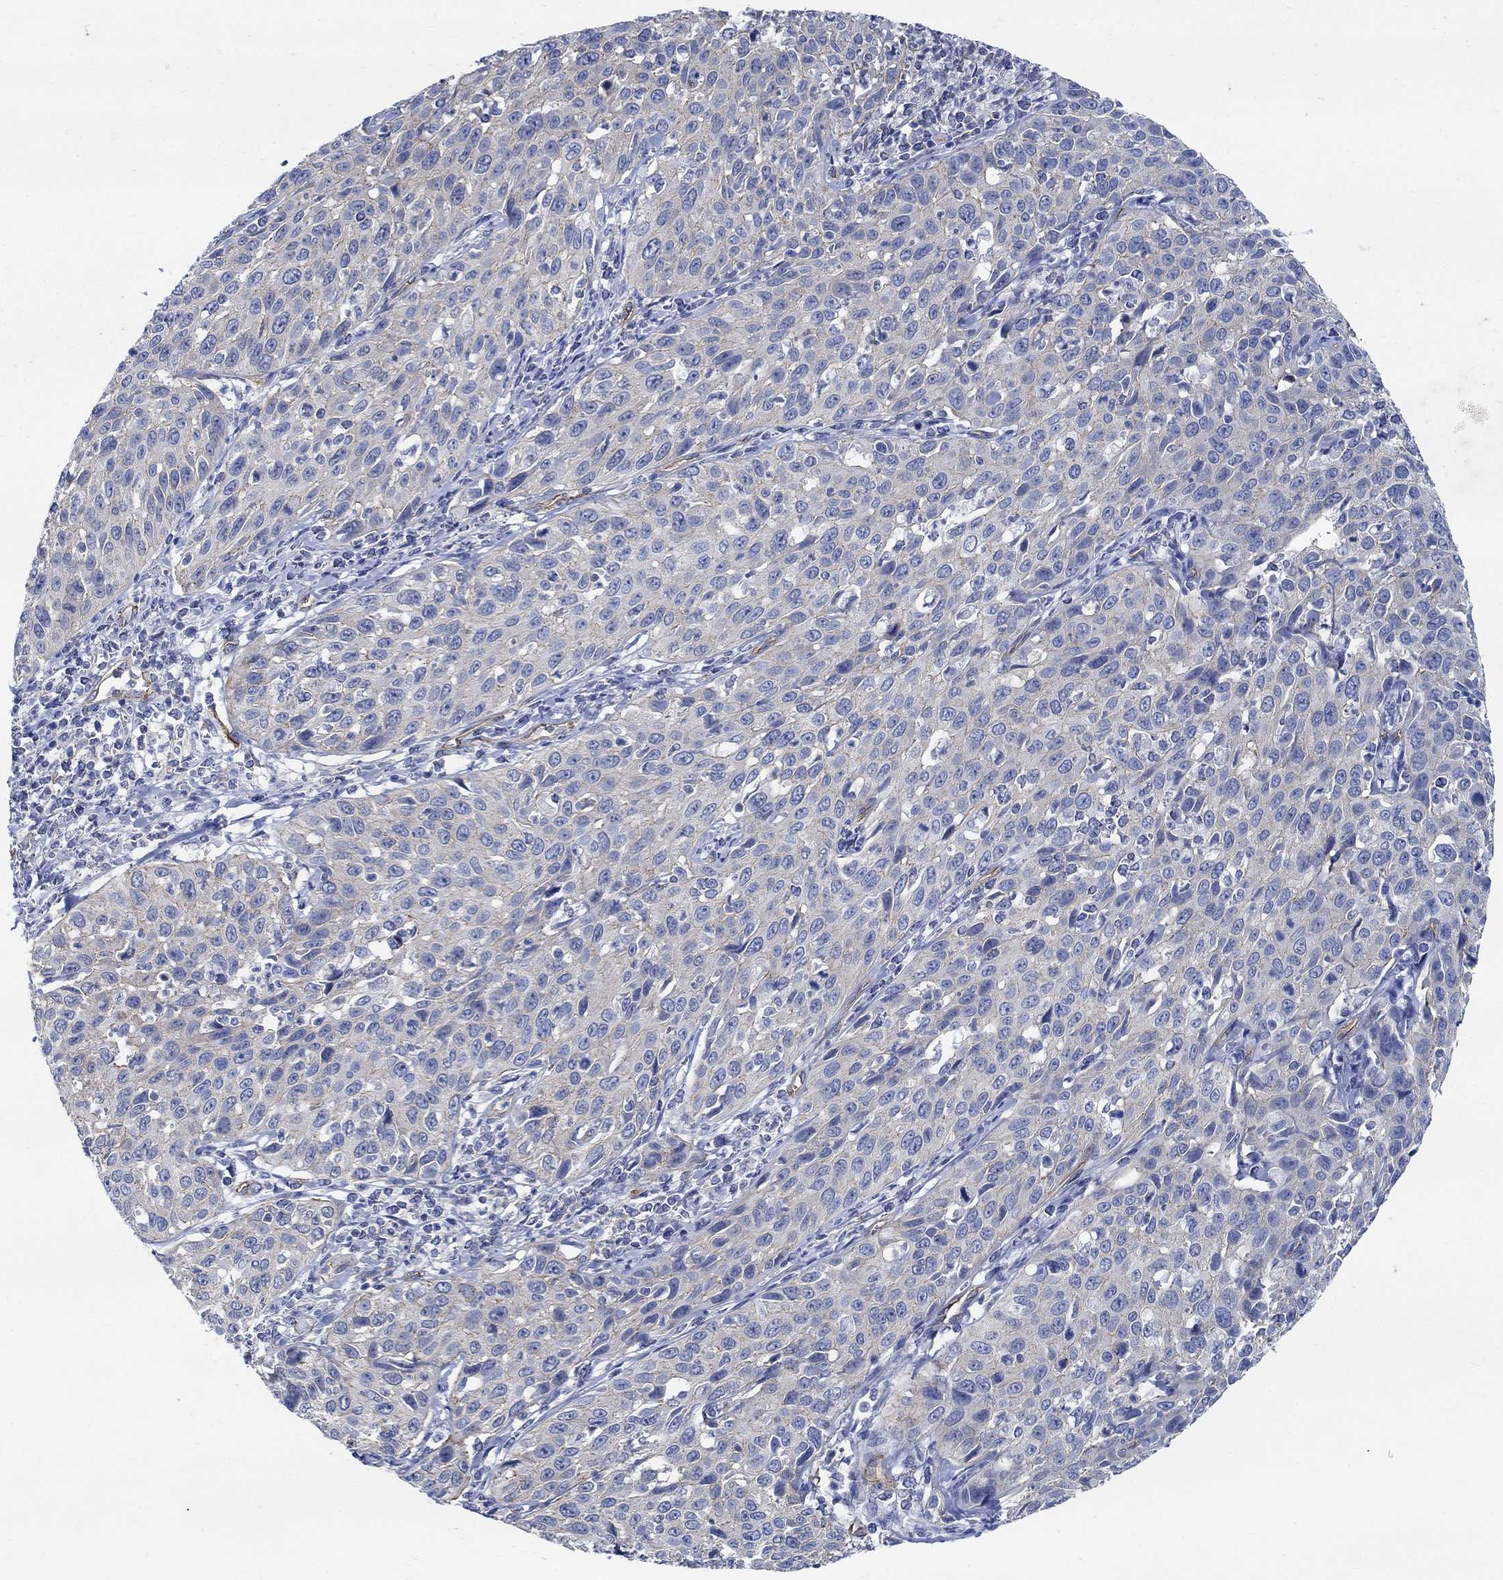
{"staining": {"intensity": "moderate", "quantity": "<25%", "location": "cytoplasmic/membranous"}, "tissue": "cervical cancer", "cell_type": "Tumor cells", "image_type": "cancer", "snomed": [{"axis": "morphology", "description": "Squamous cell carcinoma, NOS"}, {"axis": "topography", "description": "Cervix"}], "caption": "IHC (DAB) staining of human cervical cancer displays moderate cytoplasmic/membranous protein staining in about <25% of tumor cells. (DAB IHC, brown staining for protein, blue staining for nuclei).", "gene": "TMEM198", "patient": {"sex": "female", "age": 26}}